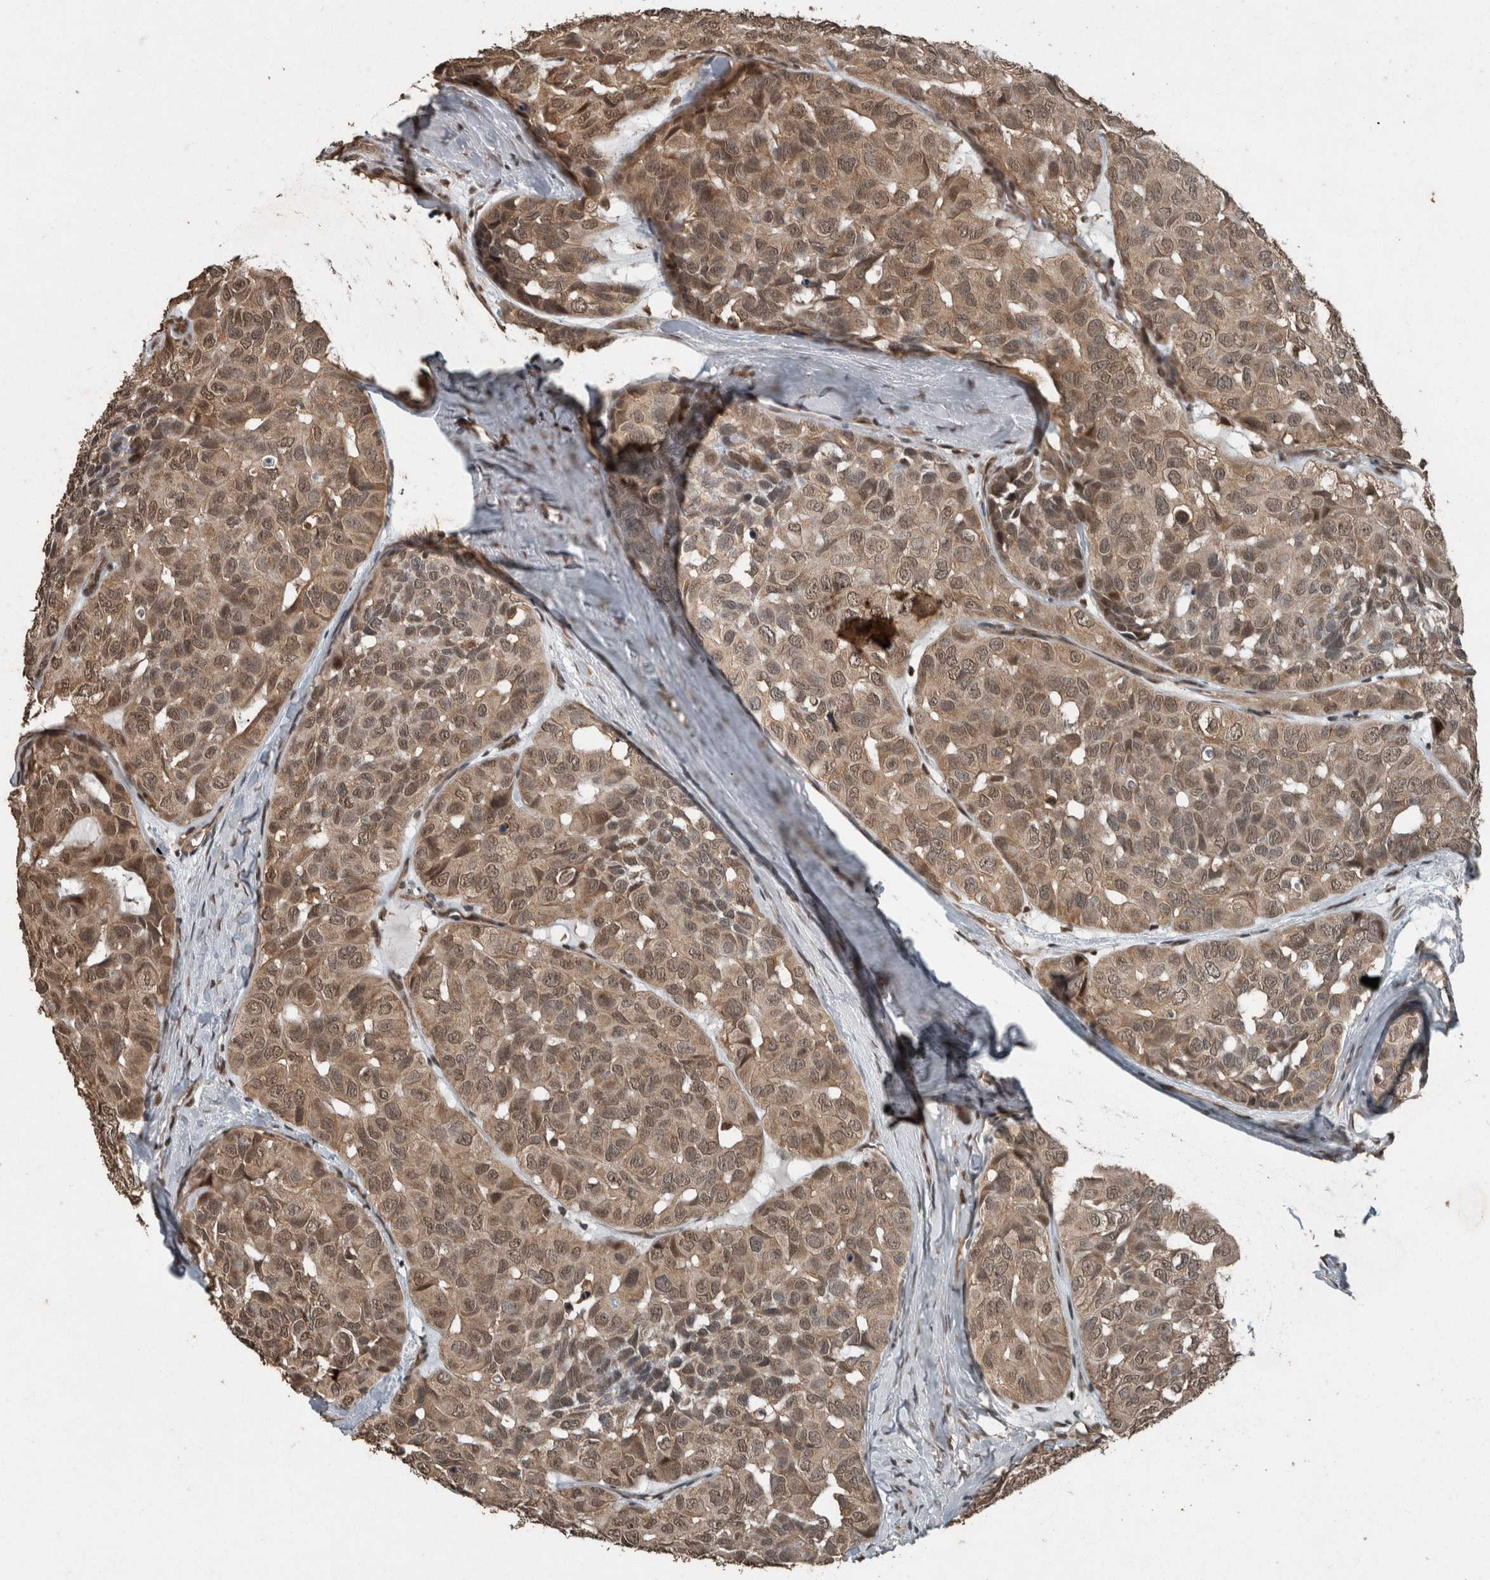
{"staining": {"intensity": "weak", "quantity": ">75%", "location": "cytoplasmic/membranous,nuclear"}, "tissue": "head and neck cancer", "cell_type": "Tumor cells", "image_type": "cancer", "snomed": [{"axis": "morphology", "description": "Adenocarcinoma, NOS"}, {"axis": "topography", "description": "Salivary gland, NOS"}, {"axis": "topography", "description": "Head-Neck"}], "caption": "There is low levels of weak cytoplasmic/membranous and nuclear positivity in tumor cells of head and neck cancer, as demonstrated by immunohistochemical staining (brown color).", "gene": "MYO1E", "patient": {"sex": "female", "age": 76}}